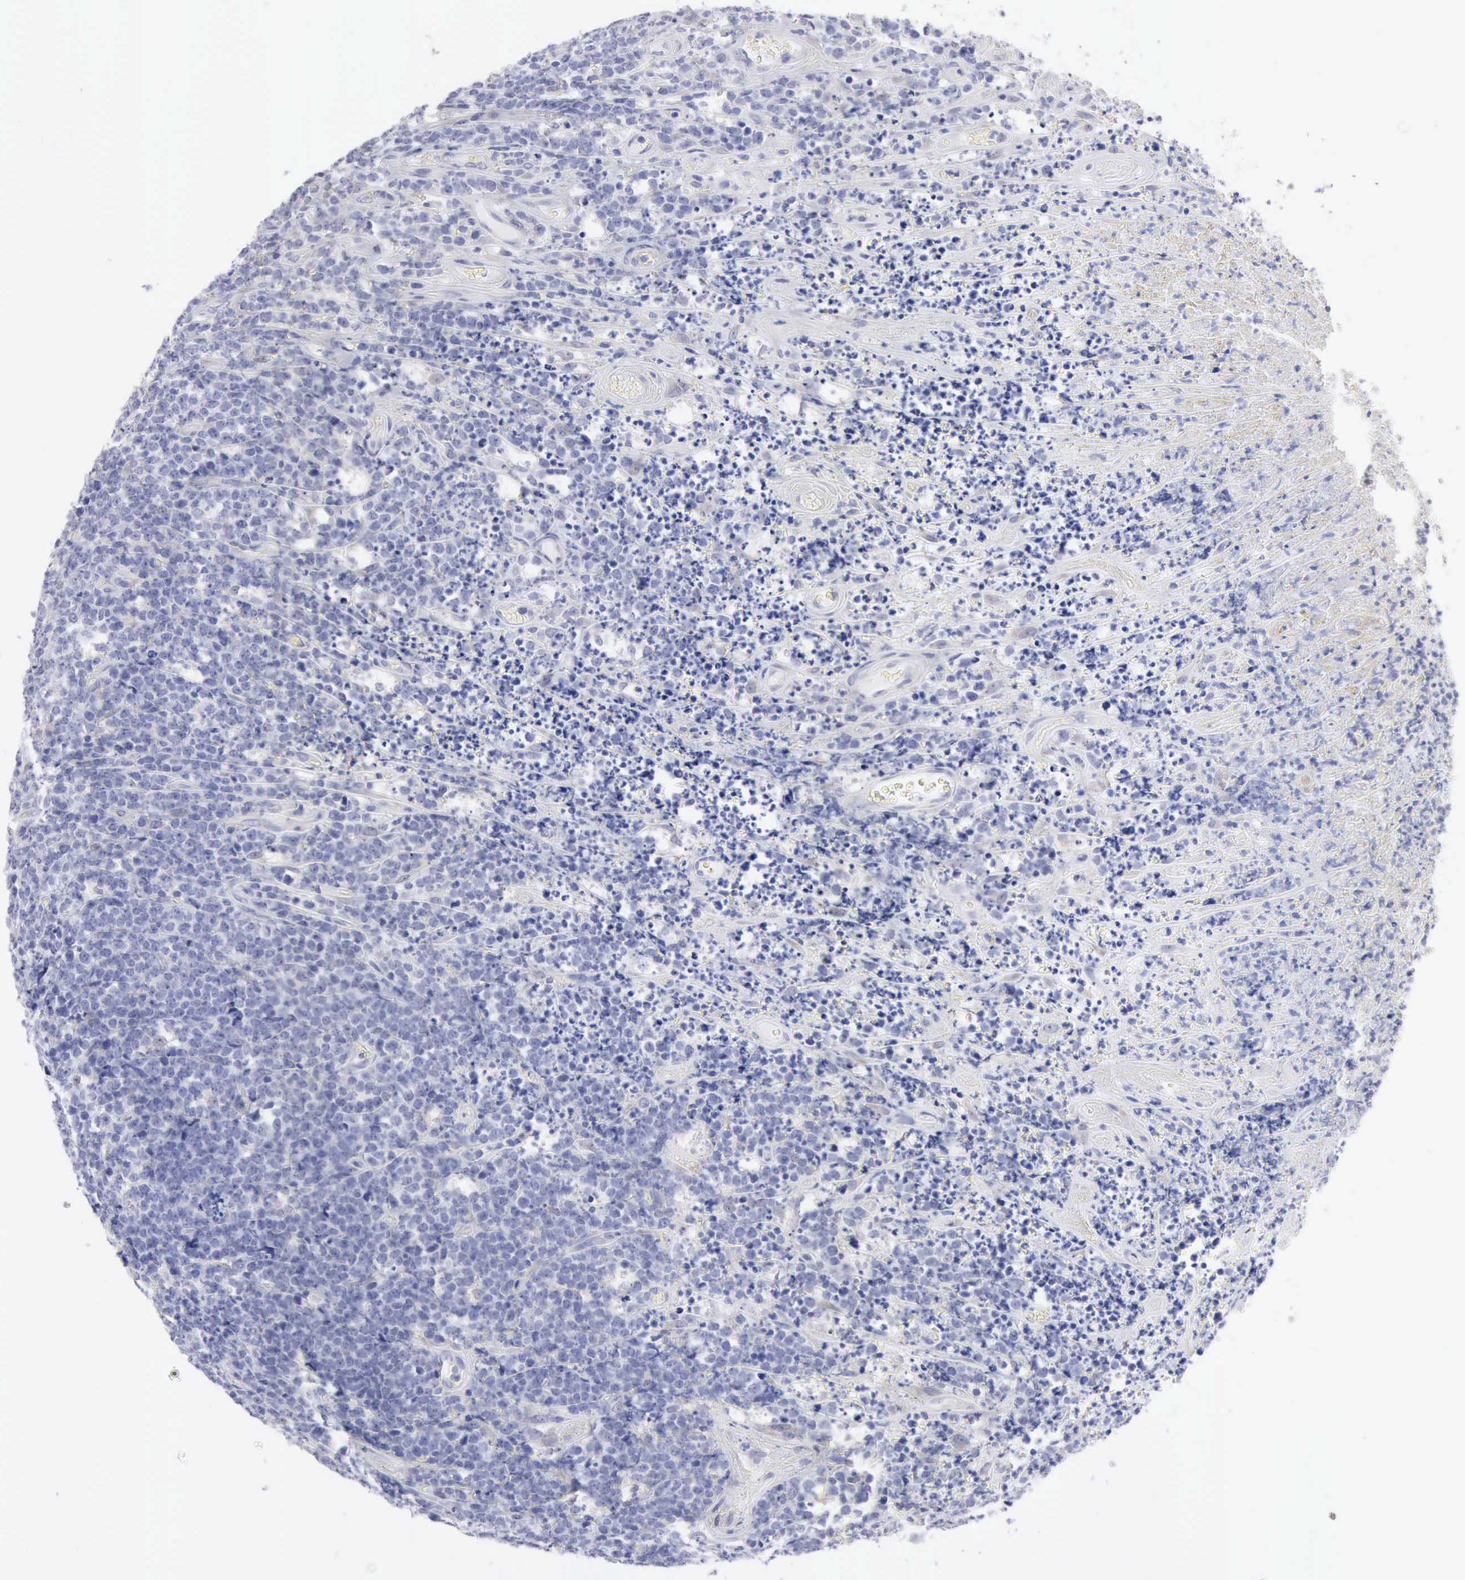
{"staining": {"intensity": "negative", "quantity": "none", "location": "none"}, "tissue": "lymphoma", "cell_type": "Tumor cells", "image_type": "cancer", "snomed": [{"axis": "morphology", "description": "Malignant lymphoma, non-Hodgkin's type, High grade"}, {"axis": "topography", "description": "Small intestine"}, {"axis": "topography", "description": "Colon"}], "caption": "Tumor cells show no significant protein positivity in lymphoma.", "gene": "PTGR2", "patient": {"sex": "male", "age": 8}}